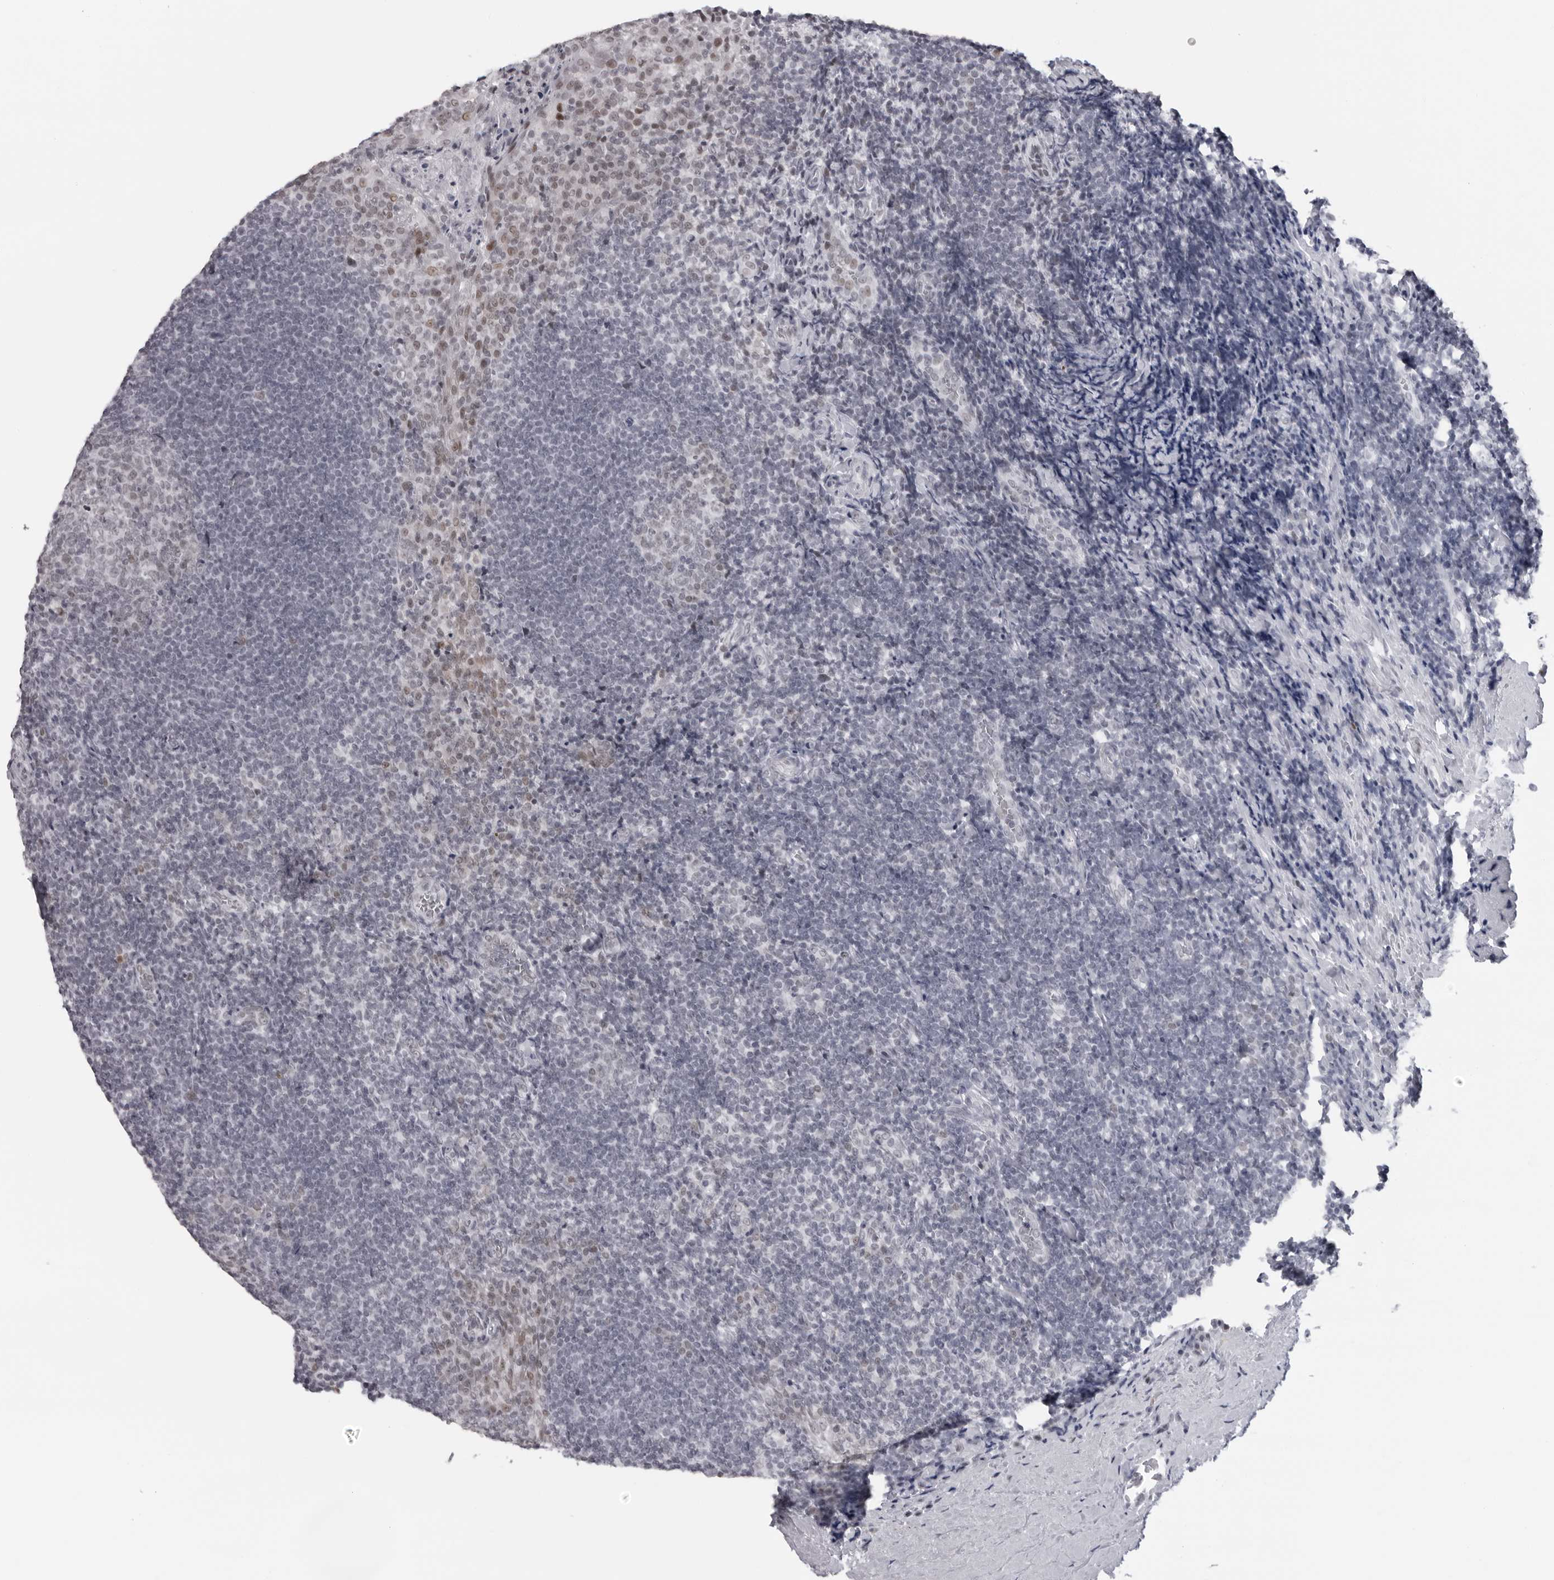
{"staining": {"intensity": "negative", "quantity": "none", "location": "none"}, "tissue": "tonsil", "cell_type": "Germinal center cells", "image_type": "normal", "snomed": [{"axis": "morphology", "description": "Normal tissue, NOS"}, {"axis": "topography", "description": "Tonsil"}], "caption": "Immunohistochemistry of normal human tonsil demonstrates no staining in germinal center cells.", "gene": "ESPN", "patient": {"sex": "male", "age": 27}}